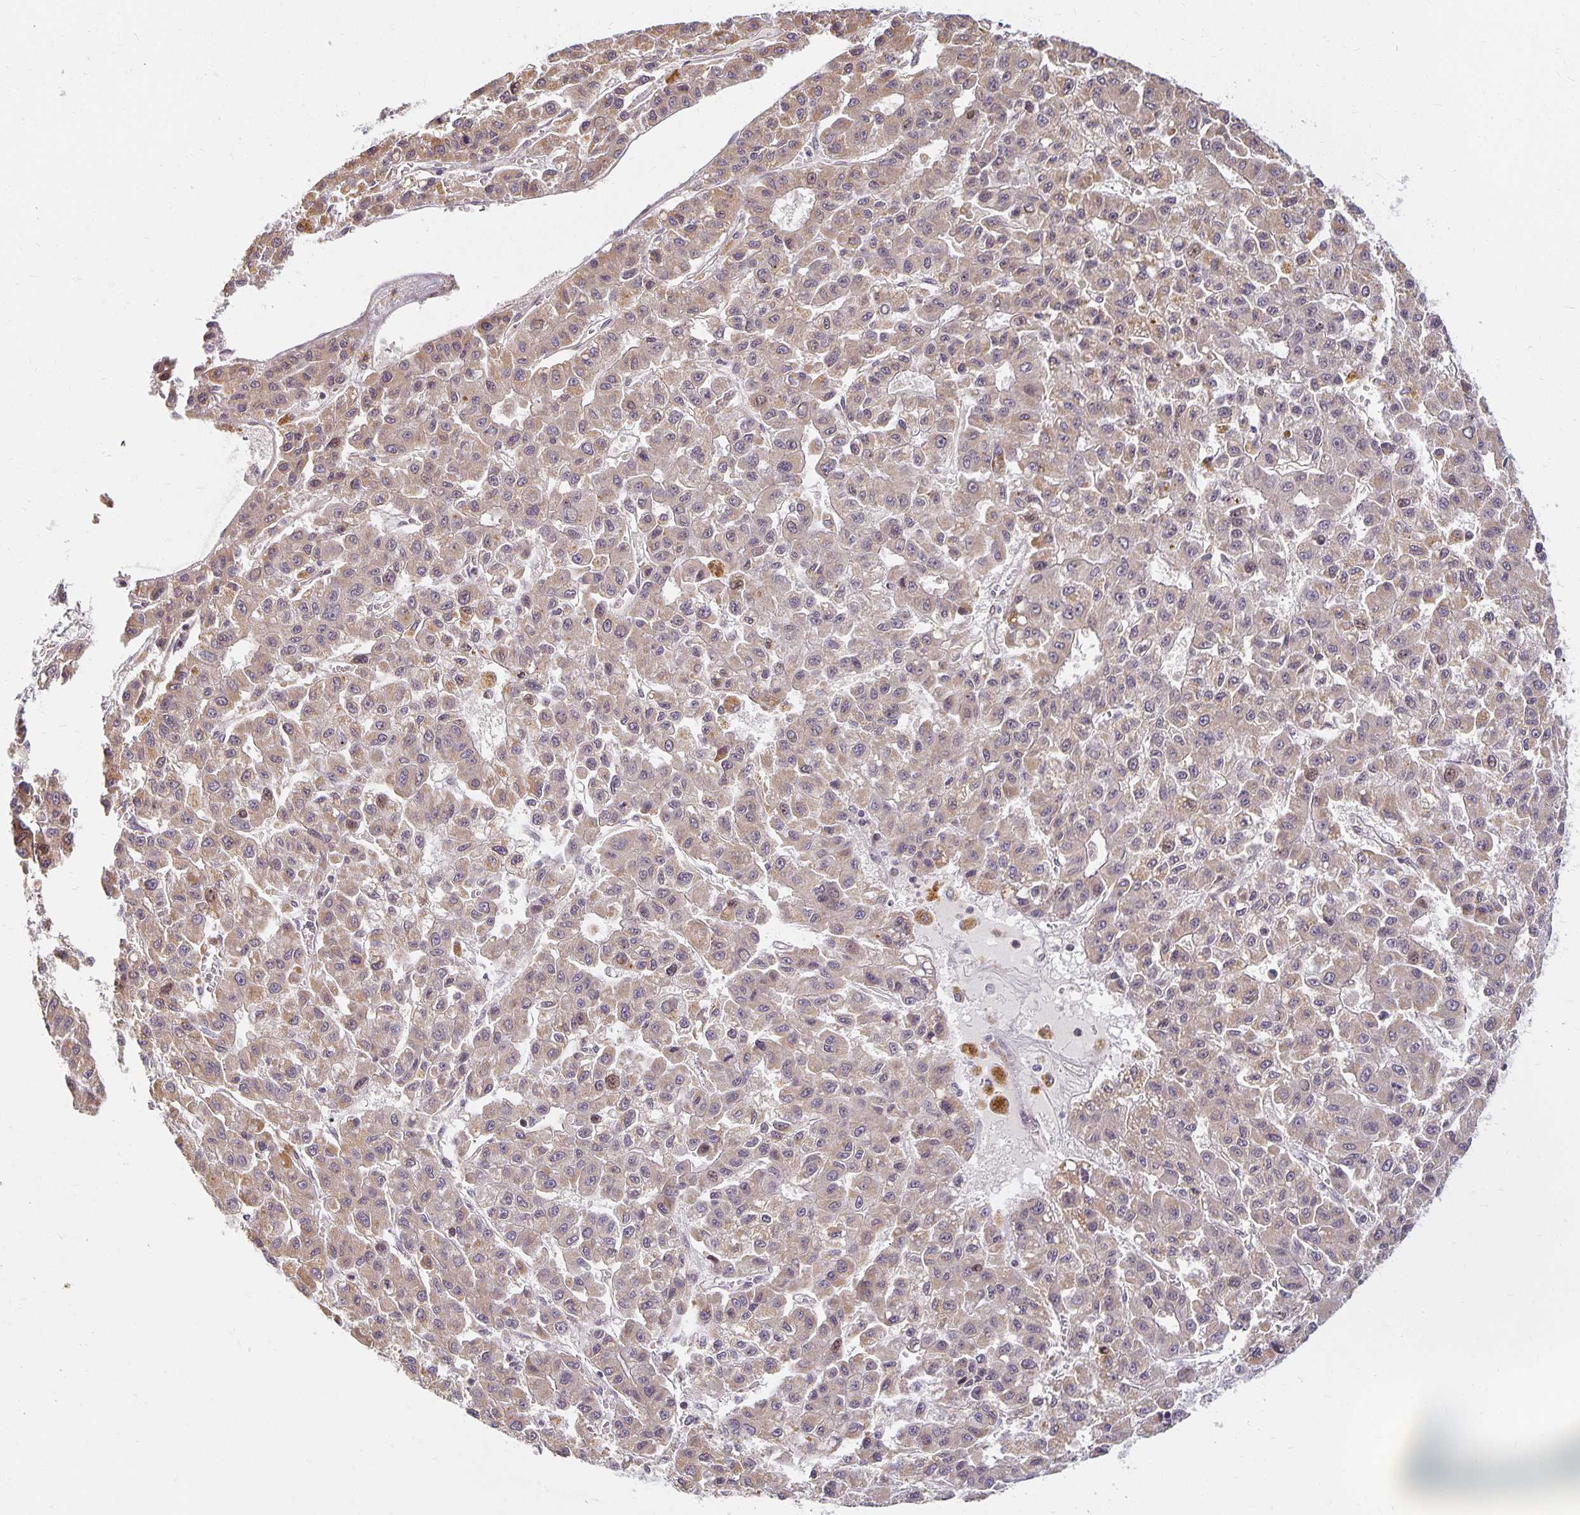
{"staining": {"intensity": "weak", "quantity": "25%-75%", "location": "cytoplasmic/membranous,nuclear"}, "tissue": "liver cancer", "cell_type": "Tumor cells", "image_type": "cancer", "snomed": [{"axis": "morphology", "description": "Carcinoma, Hepatocellular, NOS"}, {"axis": "topography", "description": "Liver"}], "caption": "A histopathology image of liver cancer (hepatocellular carcinoma) stained for a protein demonstrates weak cytoplasmic/membranous and nuclear brown staining in tumor cells.", "gene": "EHF", "patient": {"sex": "male", "age": 70}}